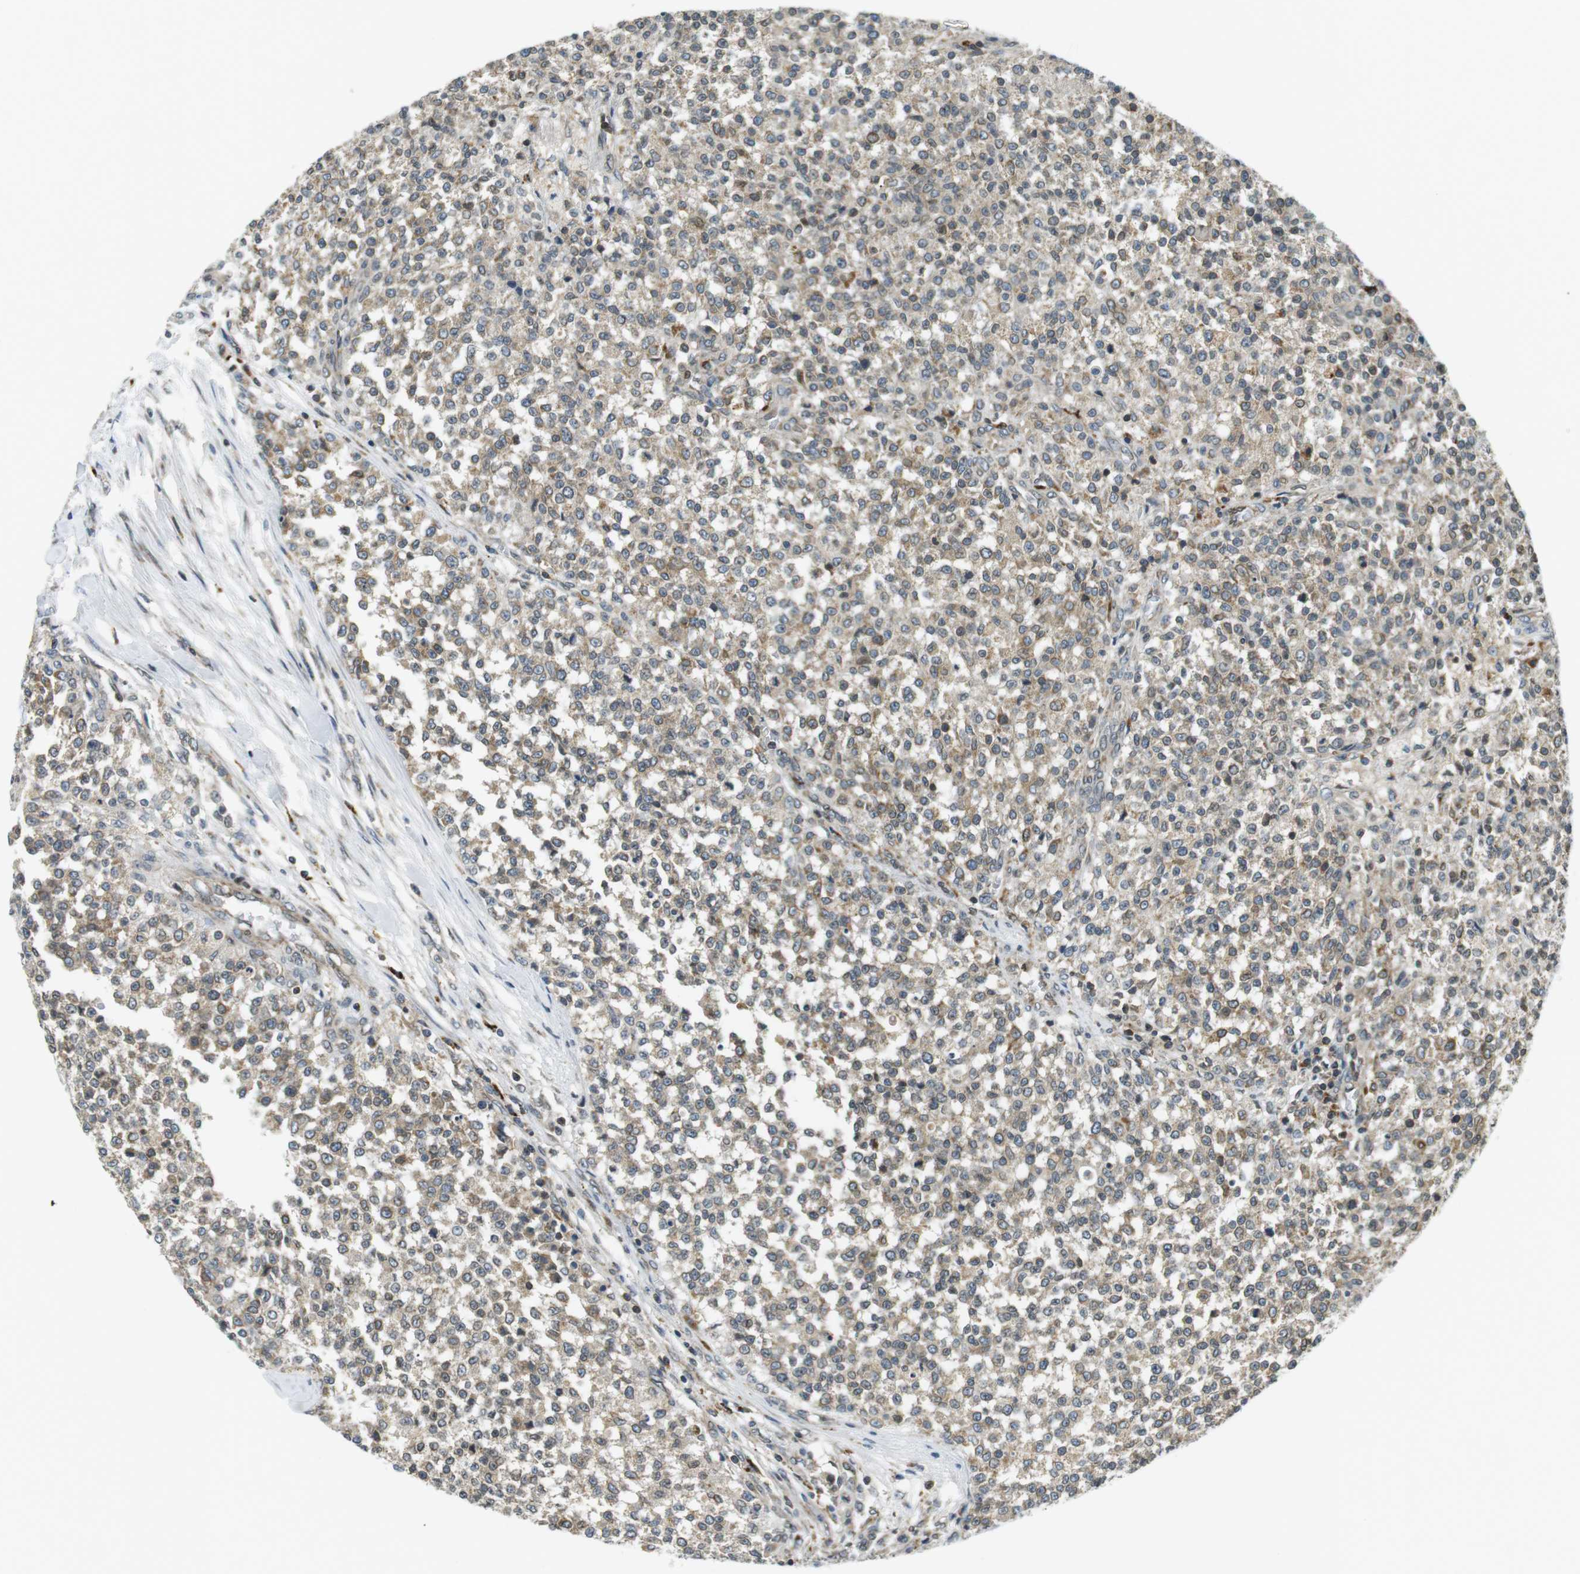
{"staining": {"intensity": "weak", "quantity": "25%-75%", "location": "cytoplasmic/membranous,nuclear"}, "tissue": "testis cancer", "cell_type": "Tumor cells", "image_type": "cancer", "snomed": [{"axis": "morphology", "description": "Seminoma, NOS"}, {"axis": "topography", "description": "Testis"}], "caption": "This micrograph displays immunohistochemistry (IHC) staining of human seminoma (testis), with low weak cytoplasmic/membranous and nuclear positivity in about 25%-75% of tumor cells.", "gene": "TMX4", "patient": {"sex": "male", "age": 59}}